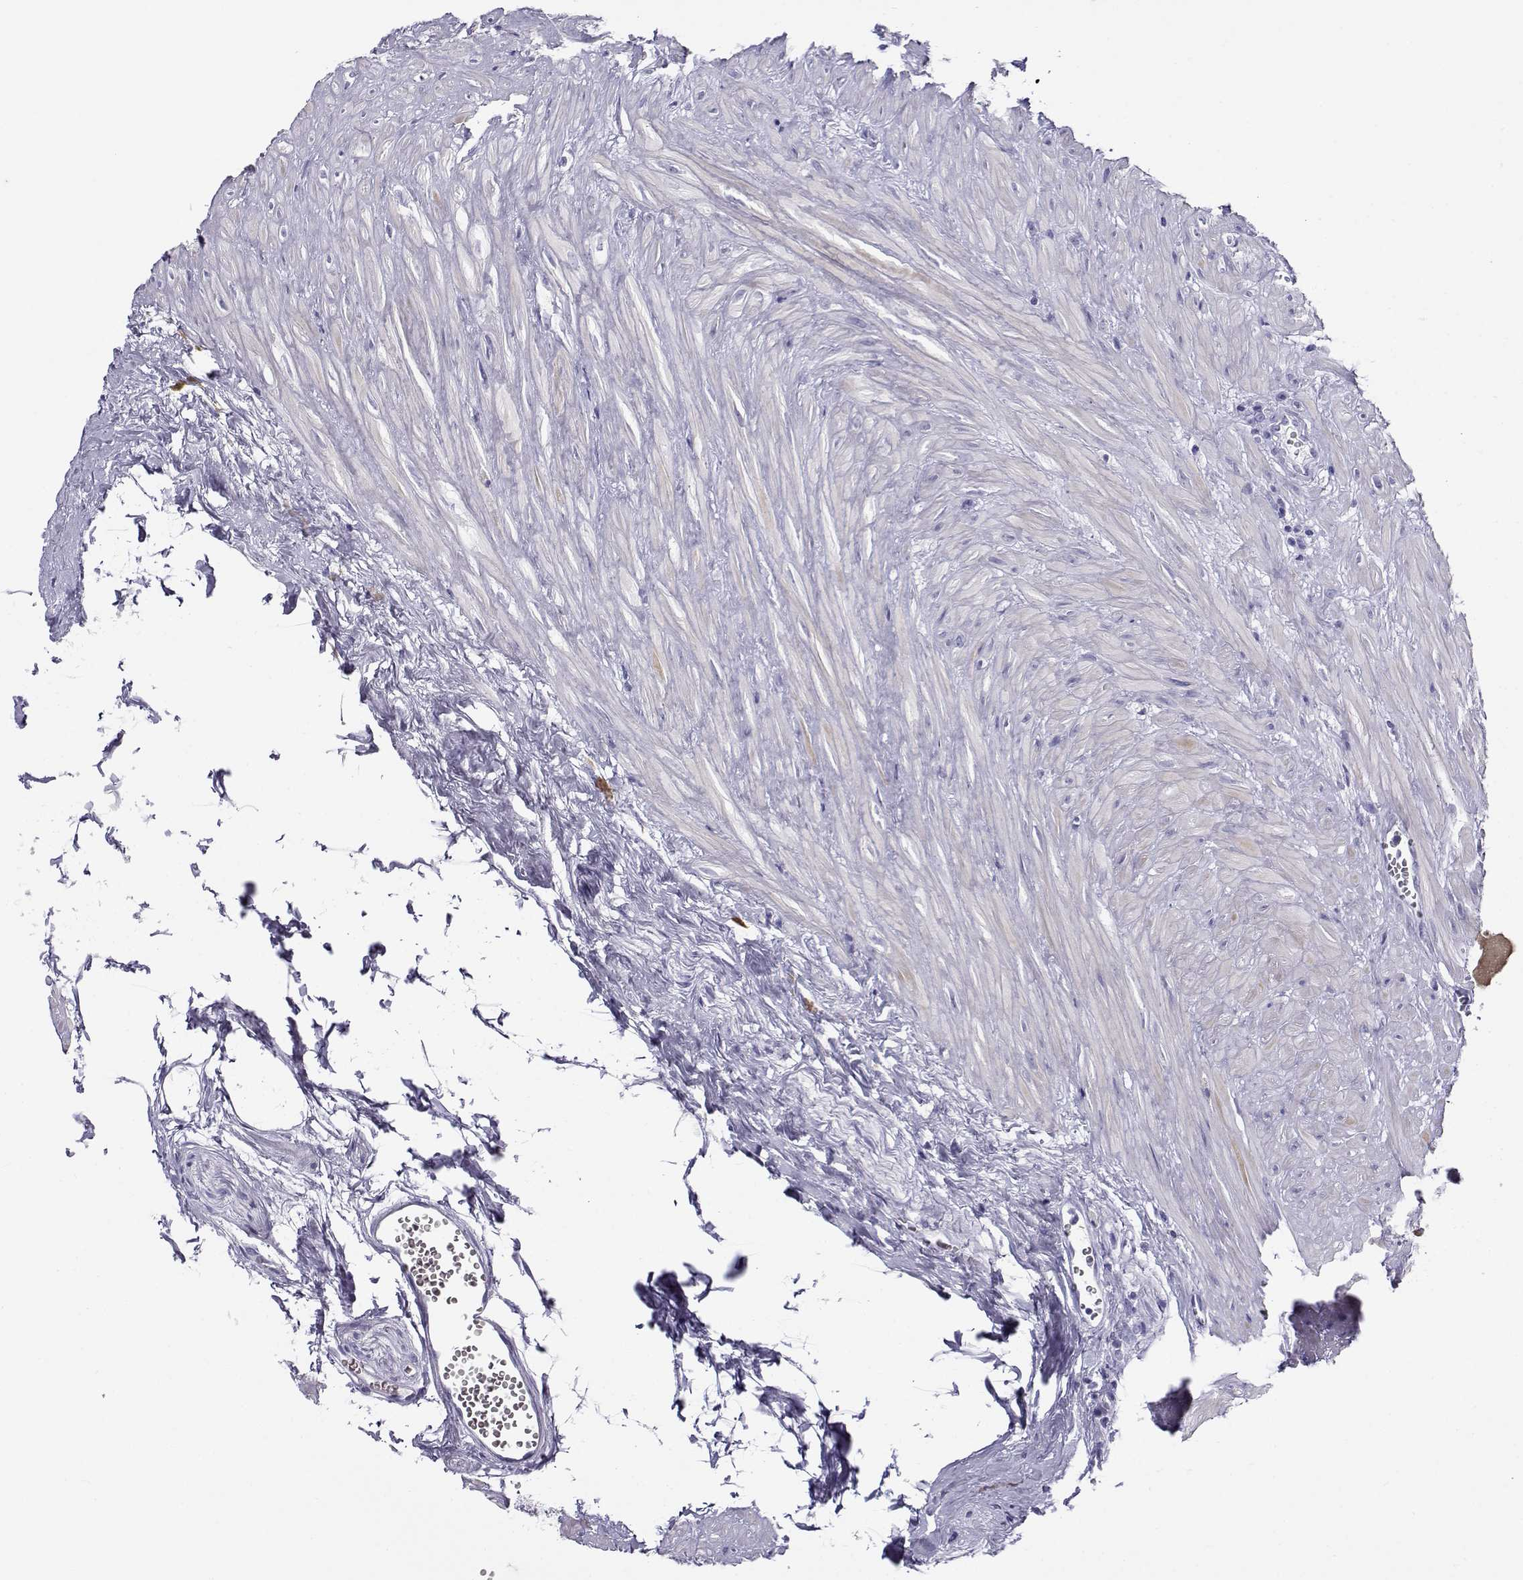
{"staining": {"intensity": "negative", "quantity": "none", "location": "none"}, "tissue": "seminal vesicle", "cell_type": "Glandular cells", "image_type": "normal", "snomed": [{"axis": "morphology", "description": "Normal tissue, NOS"}, {"axis": "morphology", "description": "Urothelial carcinoma, NOS"}, {"axis": "topography", "description": "Urinary bladder"}, {"axis": "topography", "description": "Seminal veicle"}], "caption": "Human seminal vesicle stained for a protein using immunohistochemistry (IHC) shows no staining in glandular cells.", "gene": "CABS1", "patient": {"sex": "male", "age": 76}}